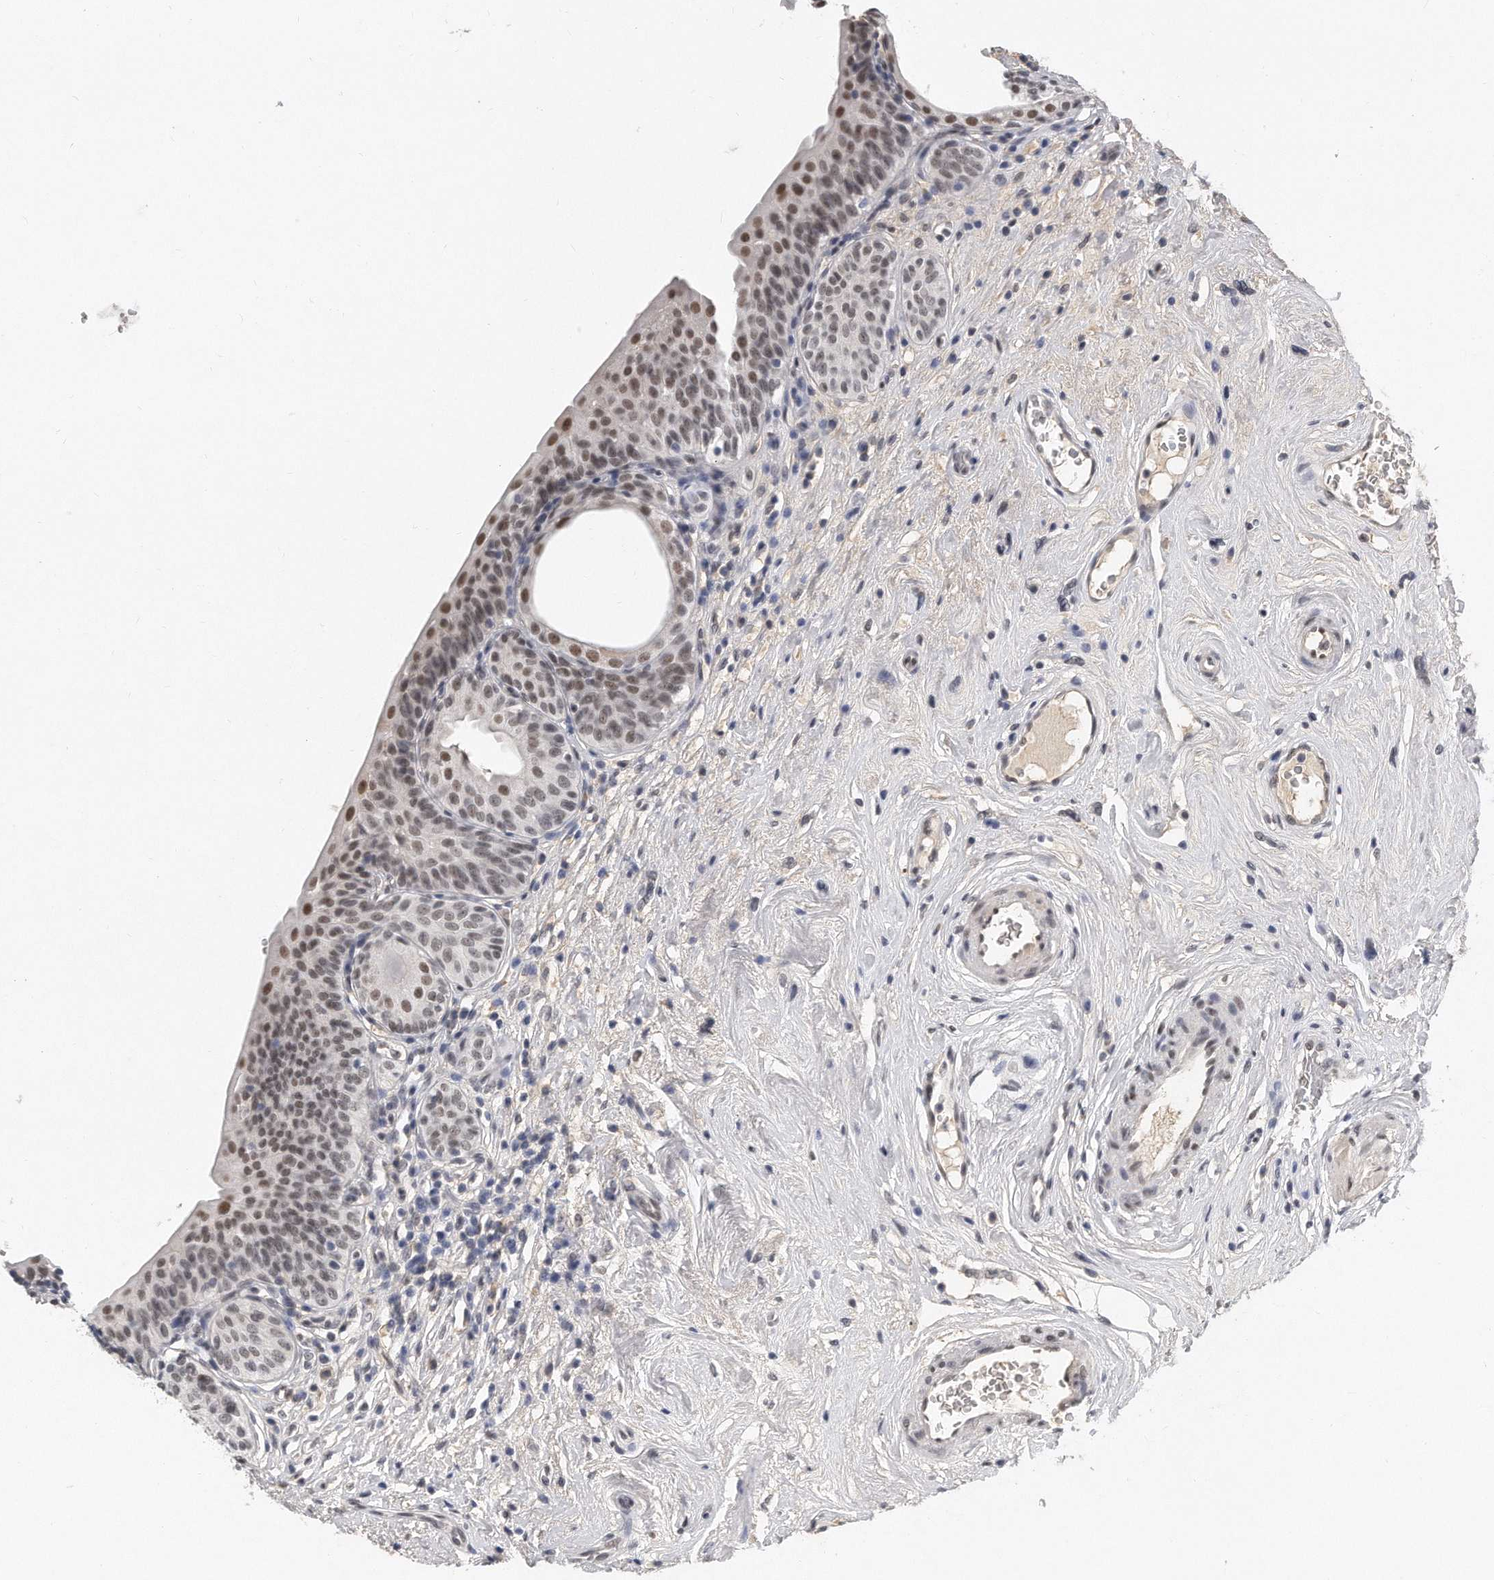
{"staining": {"intensity": "moderate", "quantity": "<25%", "location": "nuclear"}, "tissue": "urinary bladder", "cell_type": "Urothelial cells", "image_type": "normal", "snomed": [{"axis": "morphology", "description": "Normal tissue, NOS"}, {"axis": "topography", "description": "Urinary bladder"}], "caption": "Urothelial cells show low levels of moderate nuclear positivity in approximately <25% of cells in benign human urinary bladder.", "gene": "CTBP2", "patient": {"sex": "male", "age": 83}}